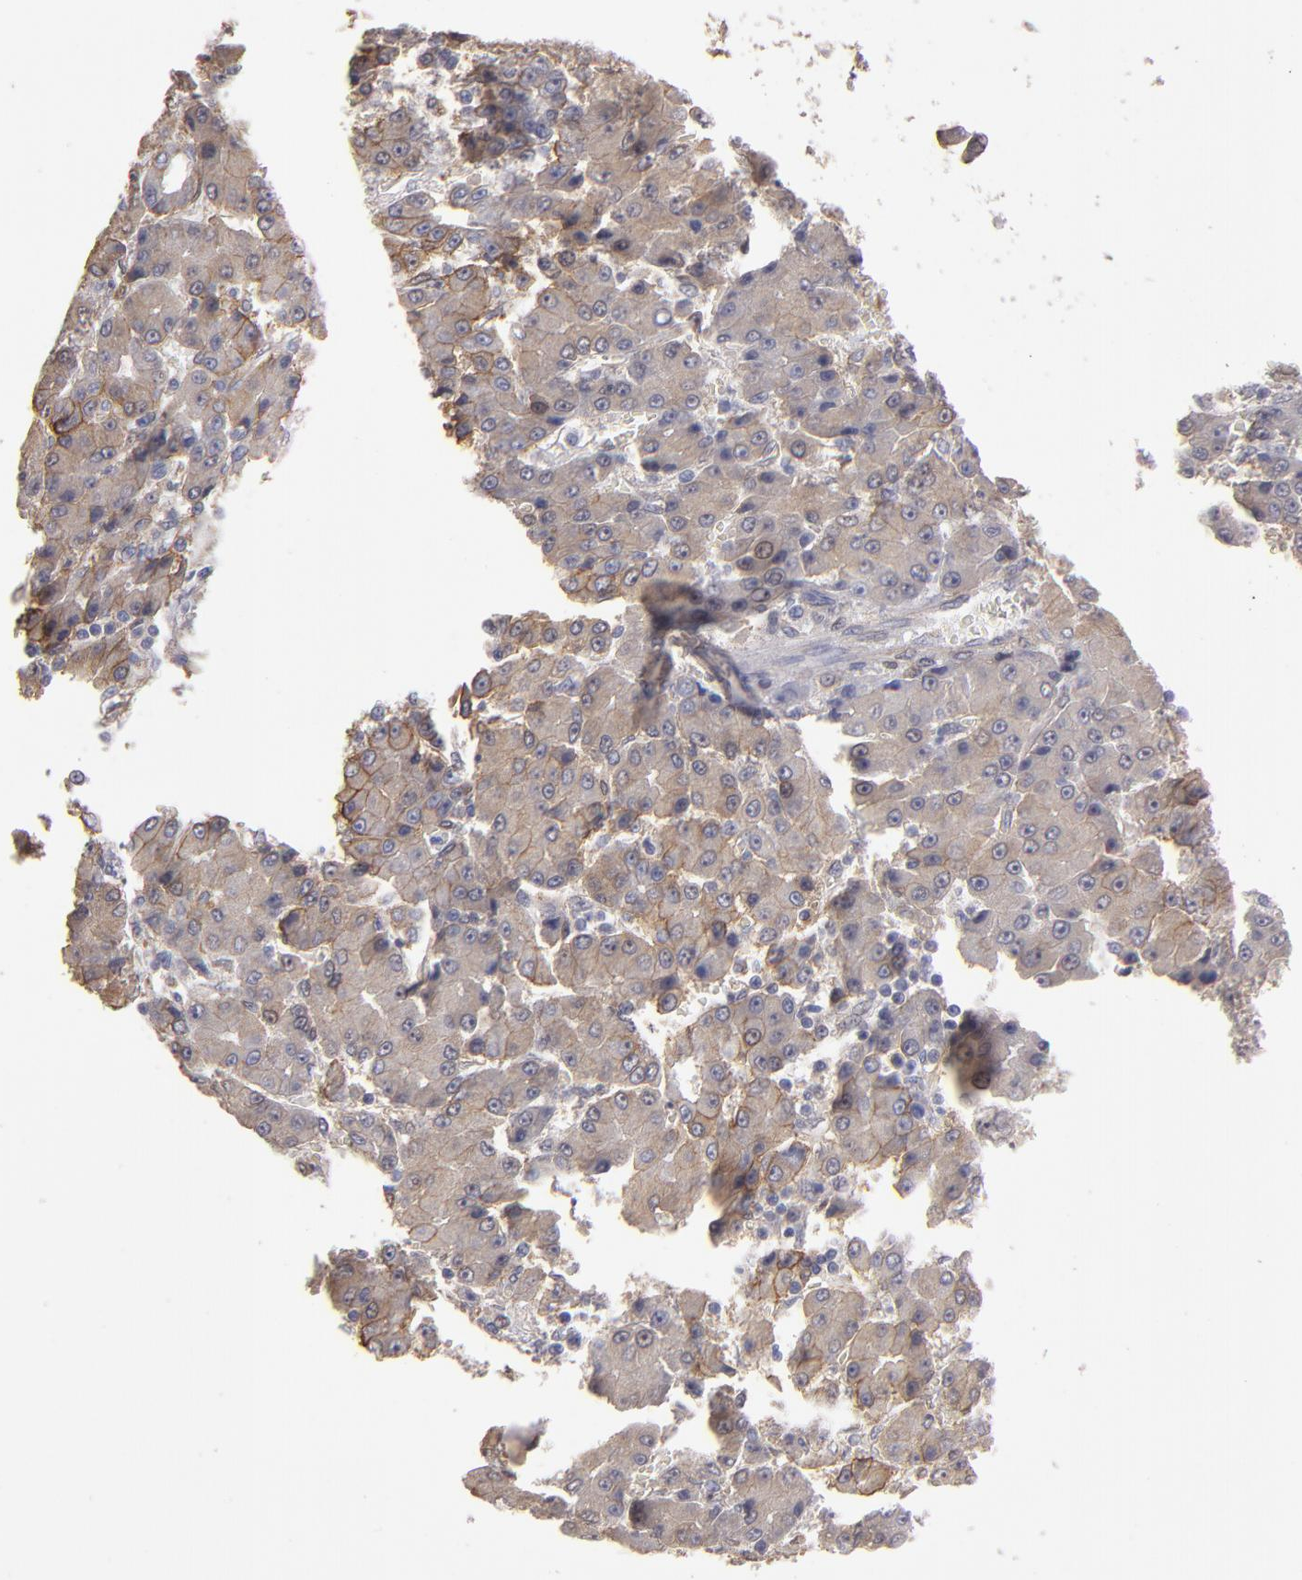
{"staining": {"intensity": "moderate", "quantity": ">75%", "location": "cytoplasmic/membranous"}, "tissue": "liver cancer", "cell_type": "Tumor cells", "image_type": "cancer", "snomed": [{"axis": "morphology", "description": "Carcinoma, Hepatocellular, NOS"}, {"axis": "topography", "description": "Liver"}], "caption": "Immunohistochemical staining of liver cancer (hepatocellular carcinoma) demonstrates medium levels of moderate cytoplasmic/membranous protein staining in approximately >75% of tumor cells.", "gene": "NDRG2", "patient": {"sex": "male", "age": 69}}